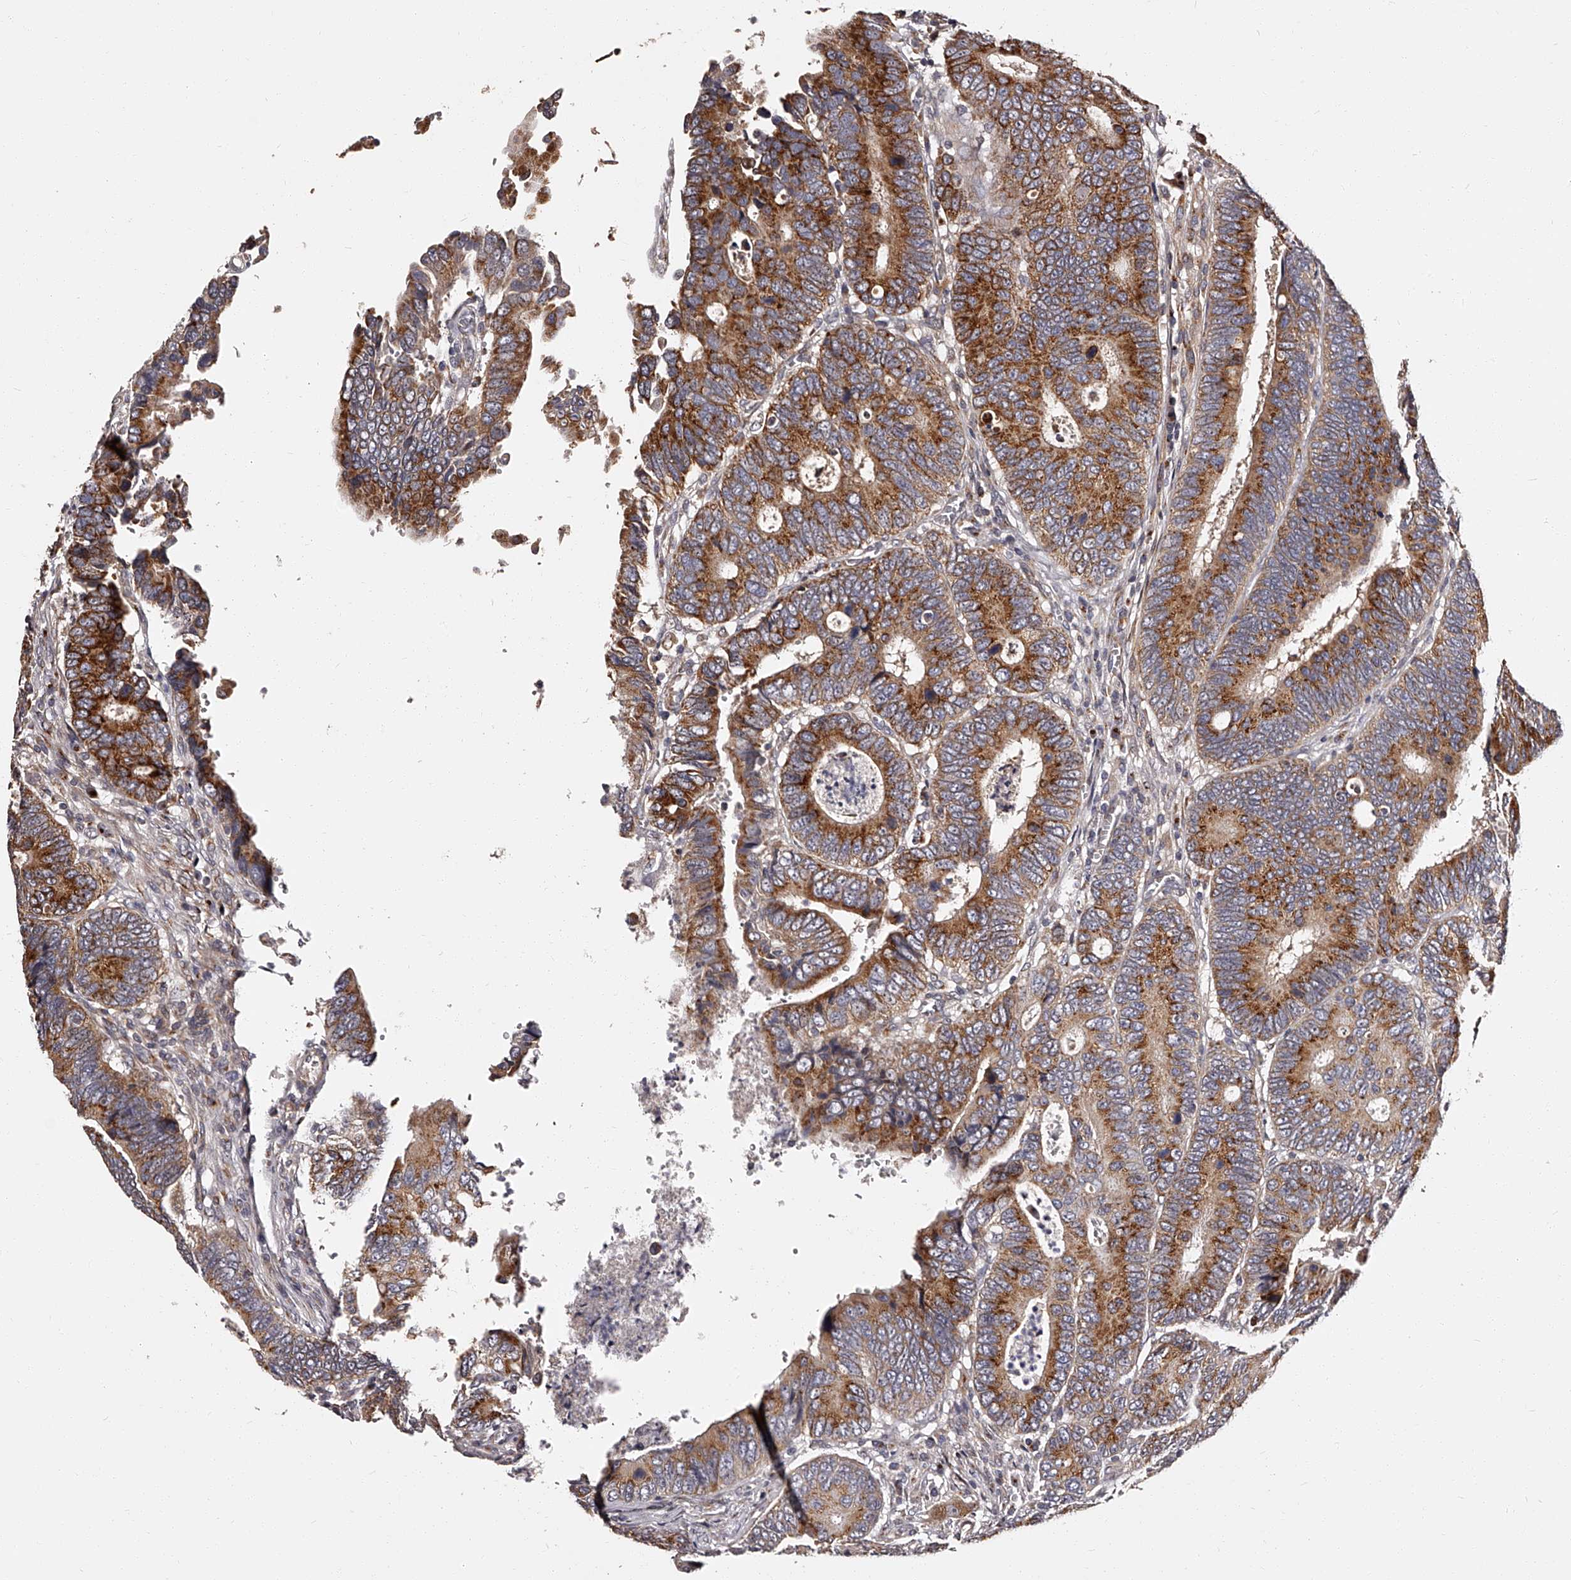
{"staining": {"intensity": "strong", "quantity": "25%-75%", "location": "cytoplasmic/membranous"}, "tissue": "colorectal cancer", "cell_type": "Tumor cells", "image_type": "cancer", "snomed": [{"axis": "morphology", "description": "Adenocarcinoma, NOS"}, {"axis": "topography", "description": "Colon"}], "caption": "Brown immunohistochemical staining in adenocarcinoma (colorectal) exhibits strong cytoplasmic/membranous positivity in approximately 25%-75% of tumor cells. (DAB (3,3'-diaminobenzidine) IHC with brightfield microscopy, high magnification).", "gene": "RSC1A1", "patient": {"sex": "male", "age": 72}}